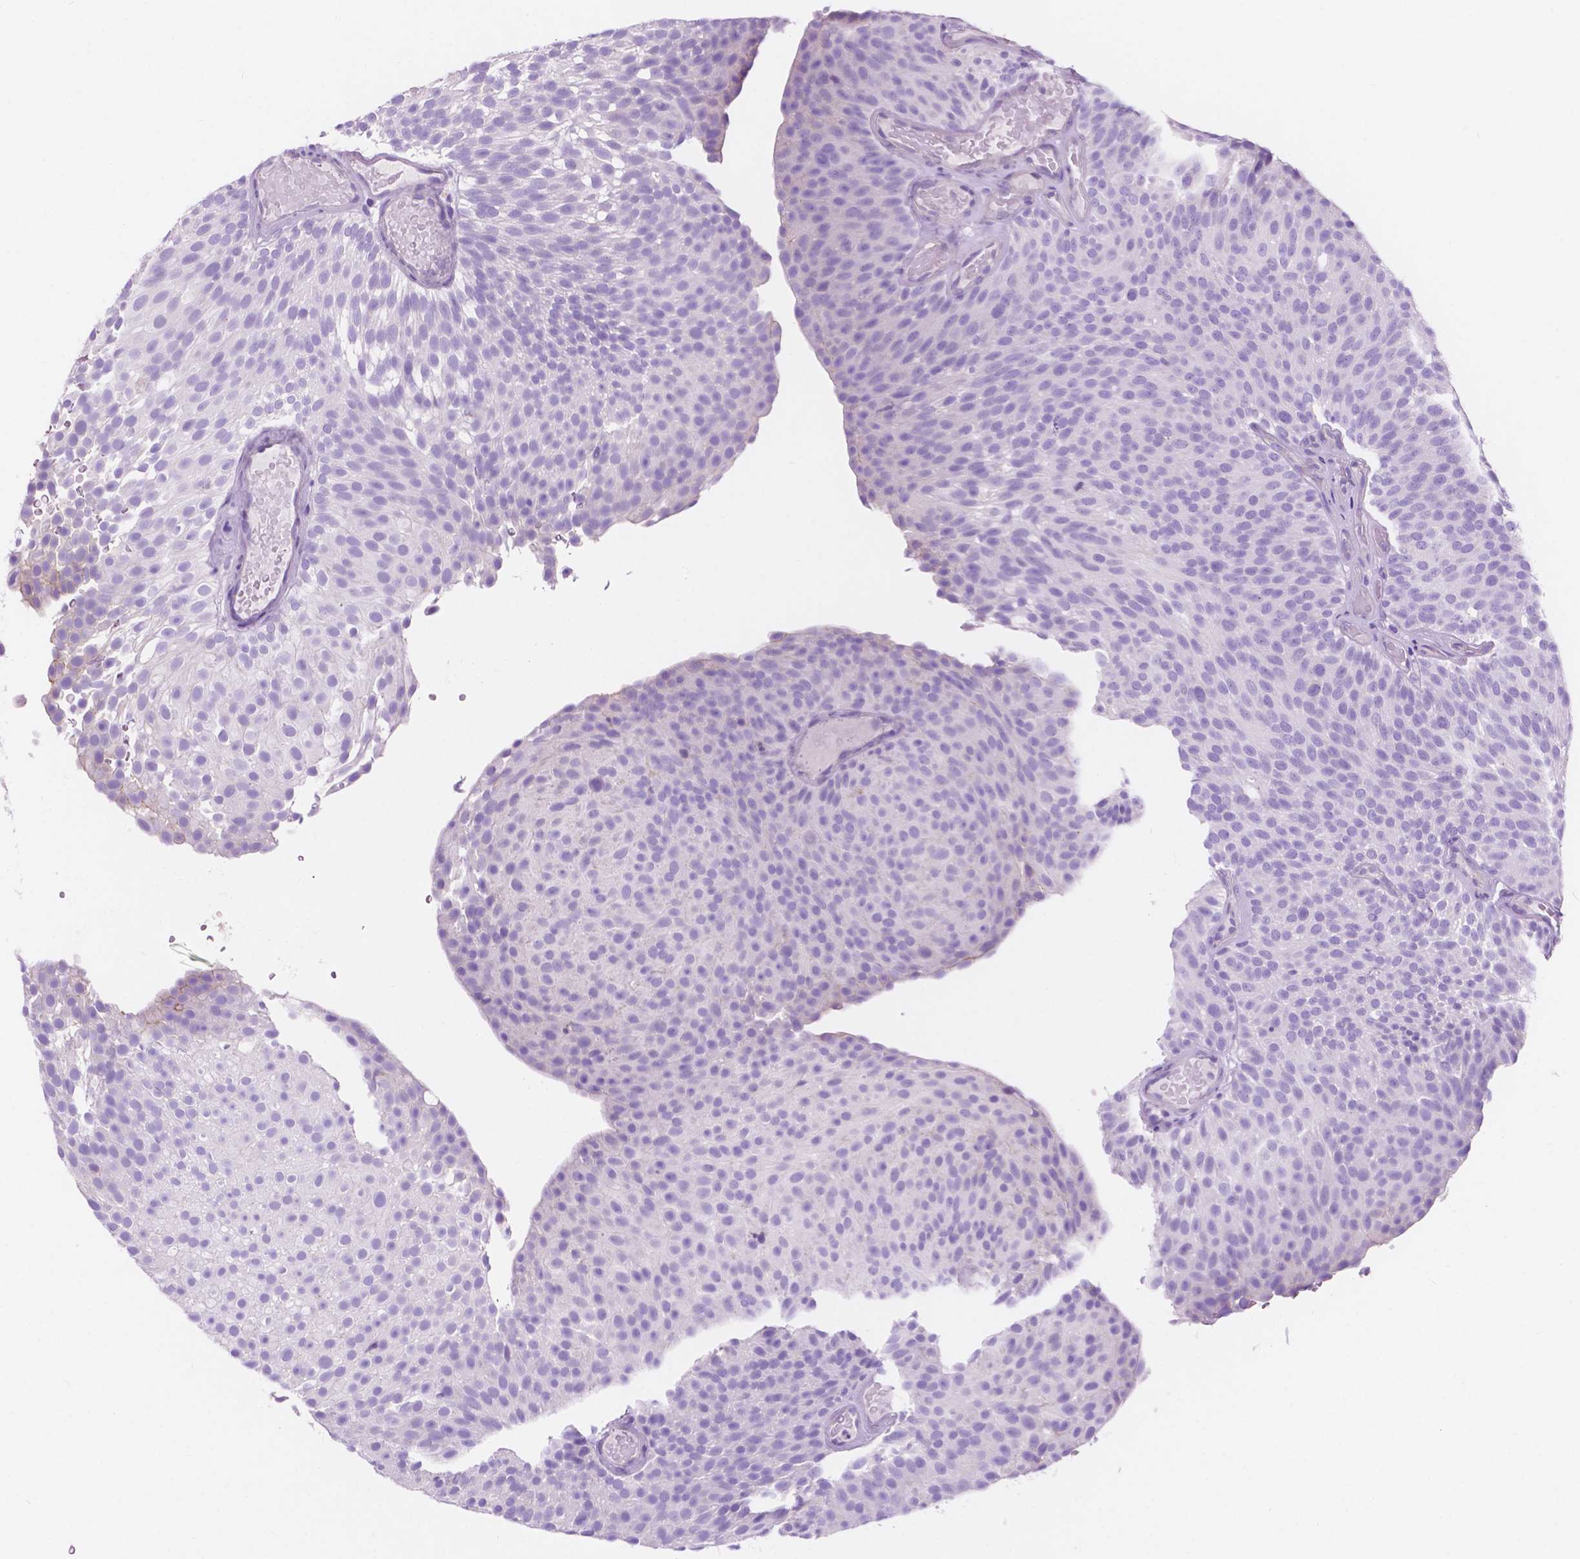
{"staining": {"intensity": "negative", "quantity": "none", "location": "none"}, "tissue": "urothelial cancer", "cell_type": "Tumor cells", "image_type": "cancer", "snomed": [{"axis": "morphology", "description": "Urothelial carcinoma, Low grade"}, {"axis": "topography", "description": "Urinary bladder"}], "caption": "This is a micrograph of IHC staining of urothelial cancer, which shows no expression in tumor cells. The staining was performed using DAB to visualize the protein expression in brown, while the nuclei were stained in blue with hematoxylin (Magnification: 20x).", "gene": "IGFN1", "patient": {"sex": "male", "age": 78}}